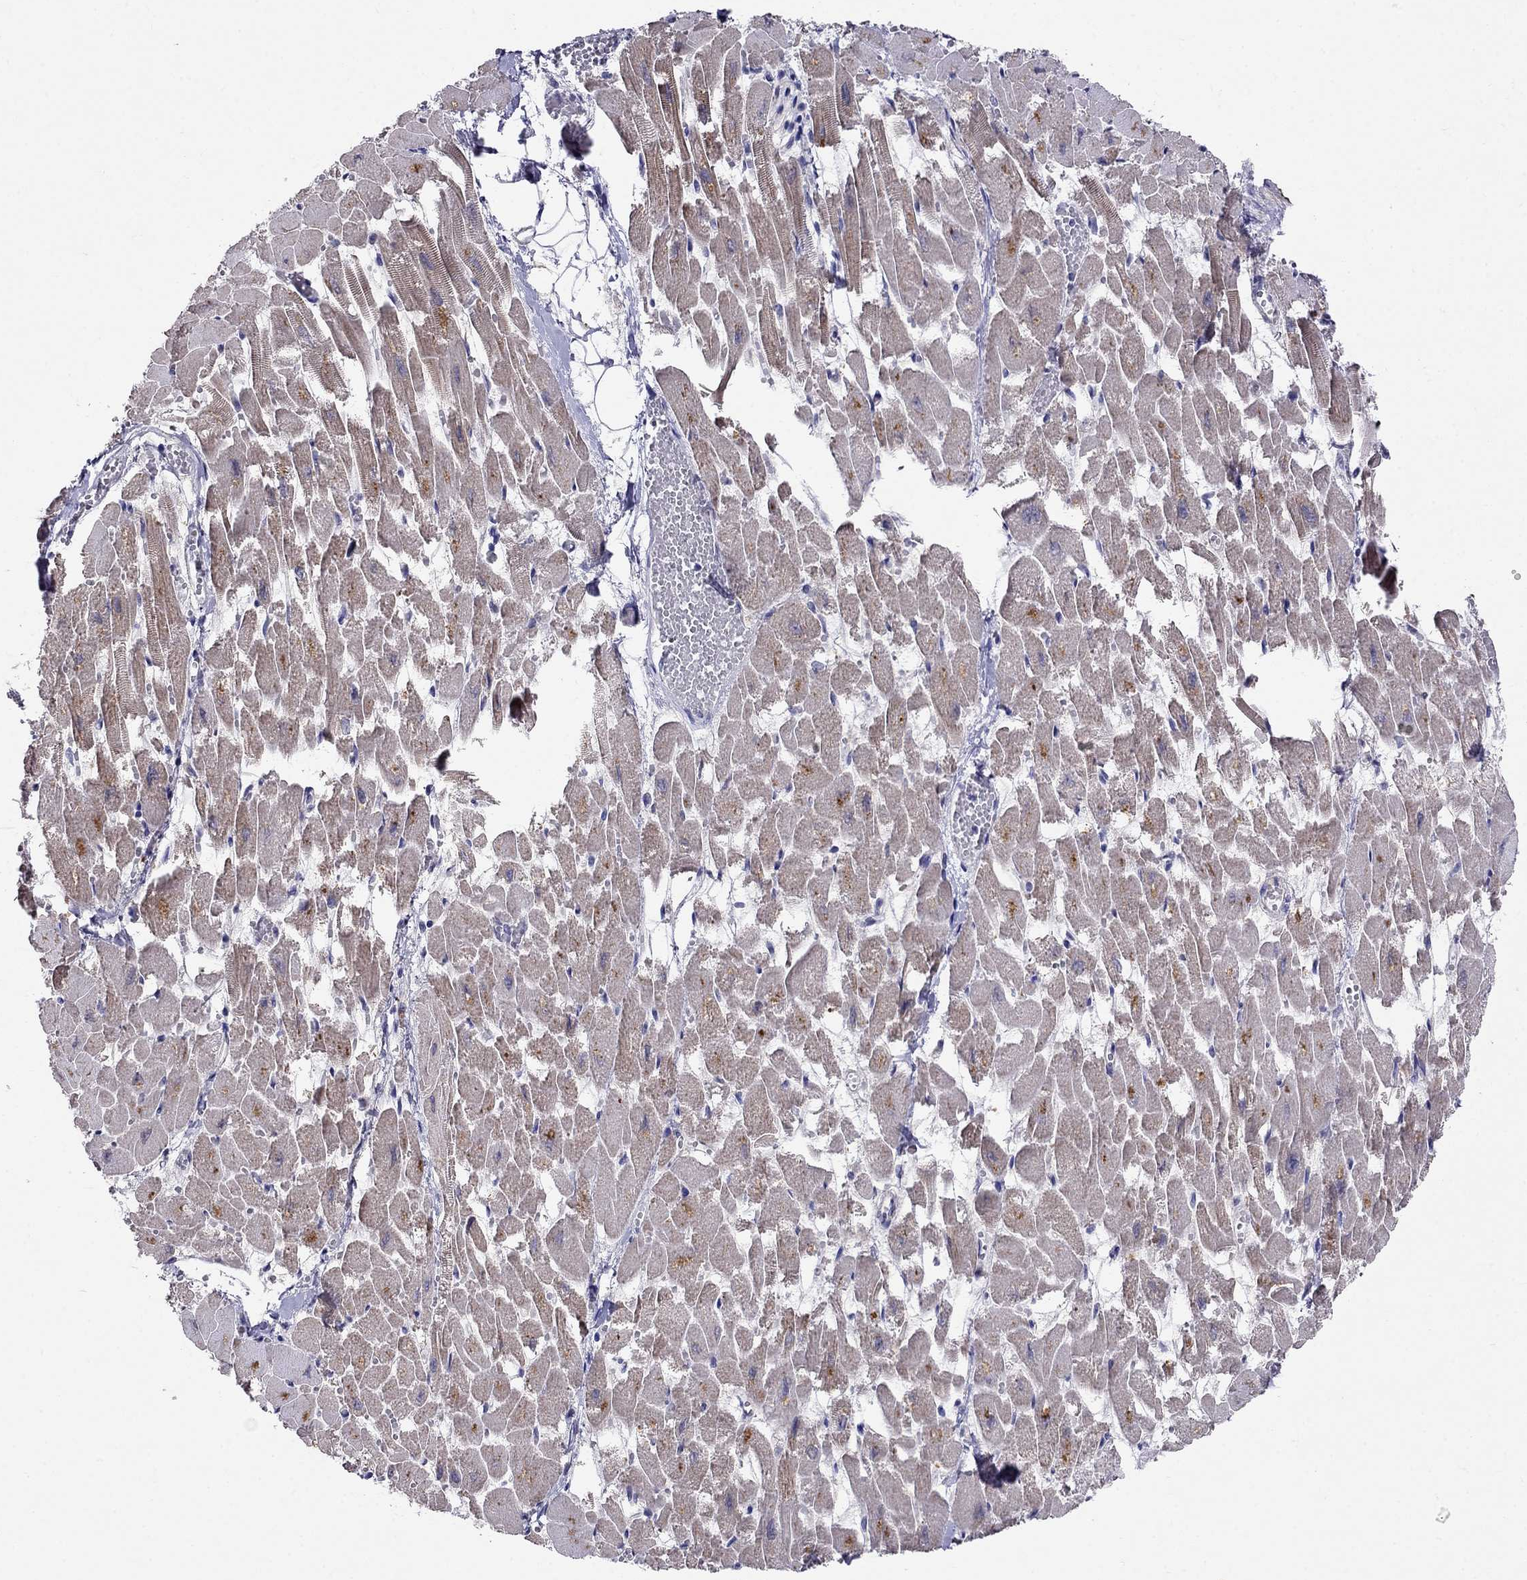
{"staining": {"intensity": "weak", "quantity": "25%-75%", "location": "cytoplasmic/membranous"}, "tissue": "heart muscle", "cell_type": "Cardiomyocytes", "image_type": "normal", "snomed": [{"axis": "morphology", "description": "Normal tissue, NOS"}, {"axis": "topography", "description": "Heart"}], "caption": "Immunohistochemical staining of benign heart muscle exhibits weak cytoplasmic/membranous protein positivity in about 25%-75% of cardiomyocytes.", "gene": "SPINT4", "patient": {"sex": "female", "age": 52}}